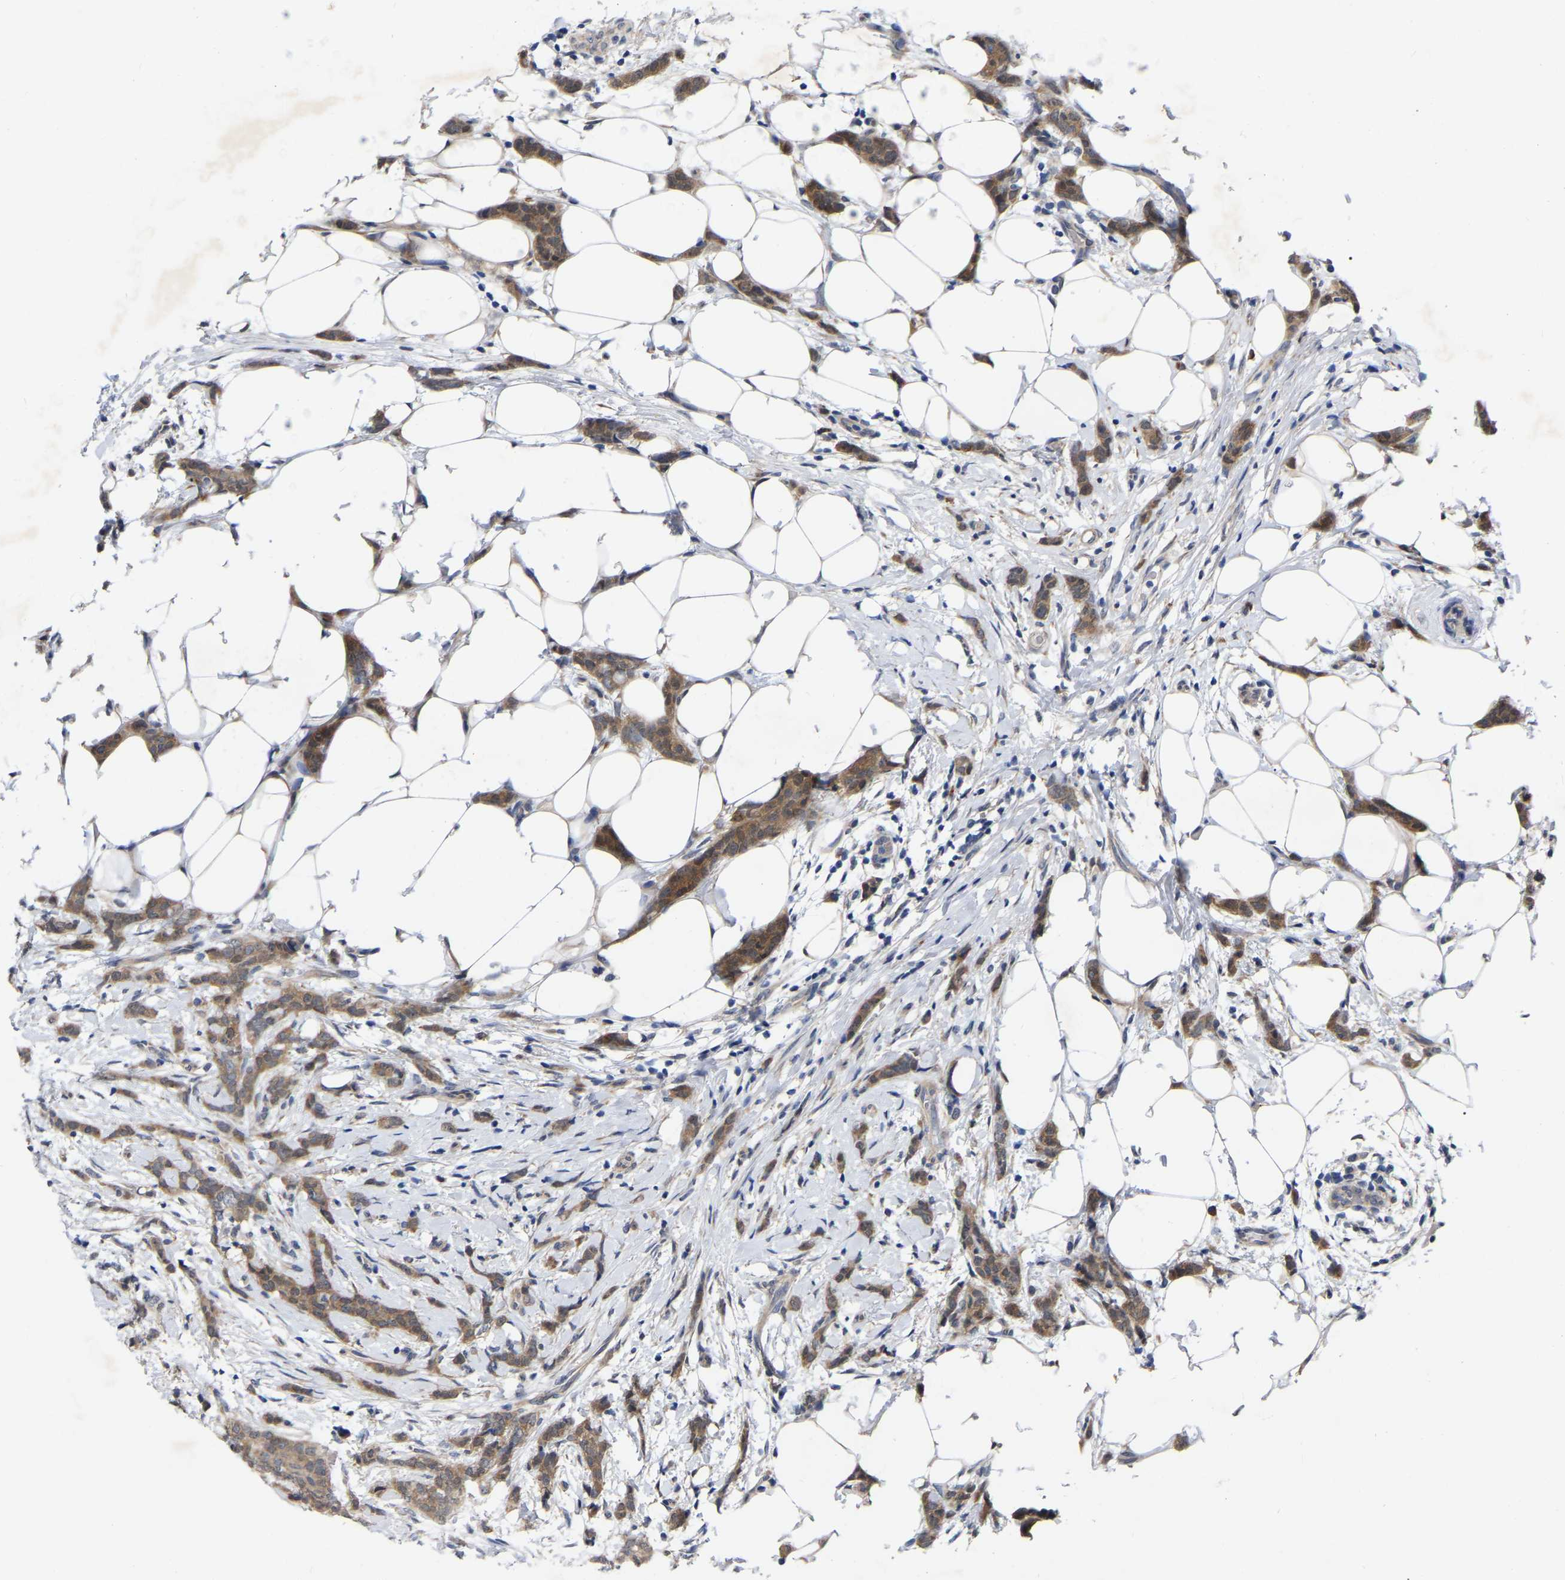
{"staining": {"intensity": "moderate", "quantity": ">75%", "location": "cytoplasmic/membranous"}, "tissue": "breast cancer", "cell_type": "Tumor cells", "image_type": "cancer", "snomed": [{"axis": "morphology", "description": "Lobular carcinoma"}, {"axis": "topography", "description": "Skin"}, {"axis": "topography", "description": "Breast"}], "caption": "The micrograph displays a brown stain indicating the presence of a protein in the cytoplasmic/membranous of tumor cells in breast cancer. (DAB IHC with brightfield microscopy, high magnification).", "gene": "UBE4B", "patient": {"sex": "female", "age": 46}}